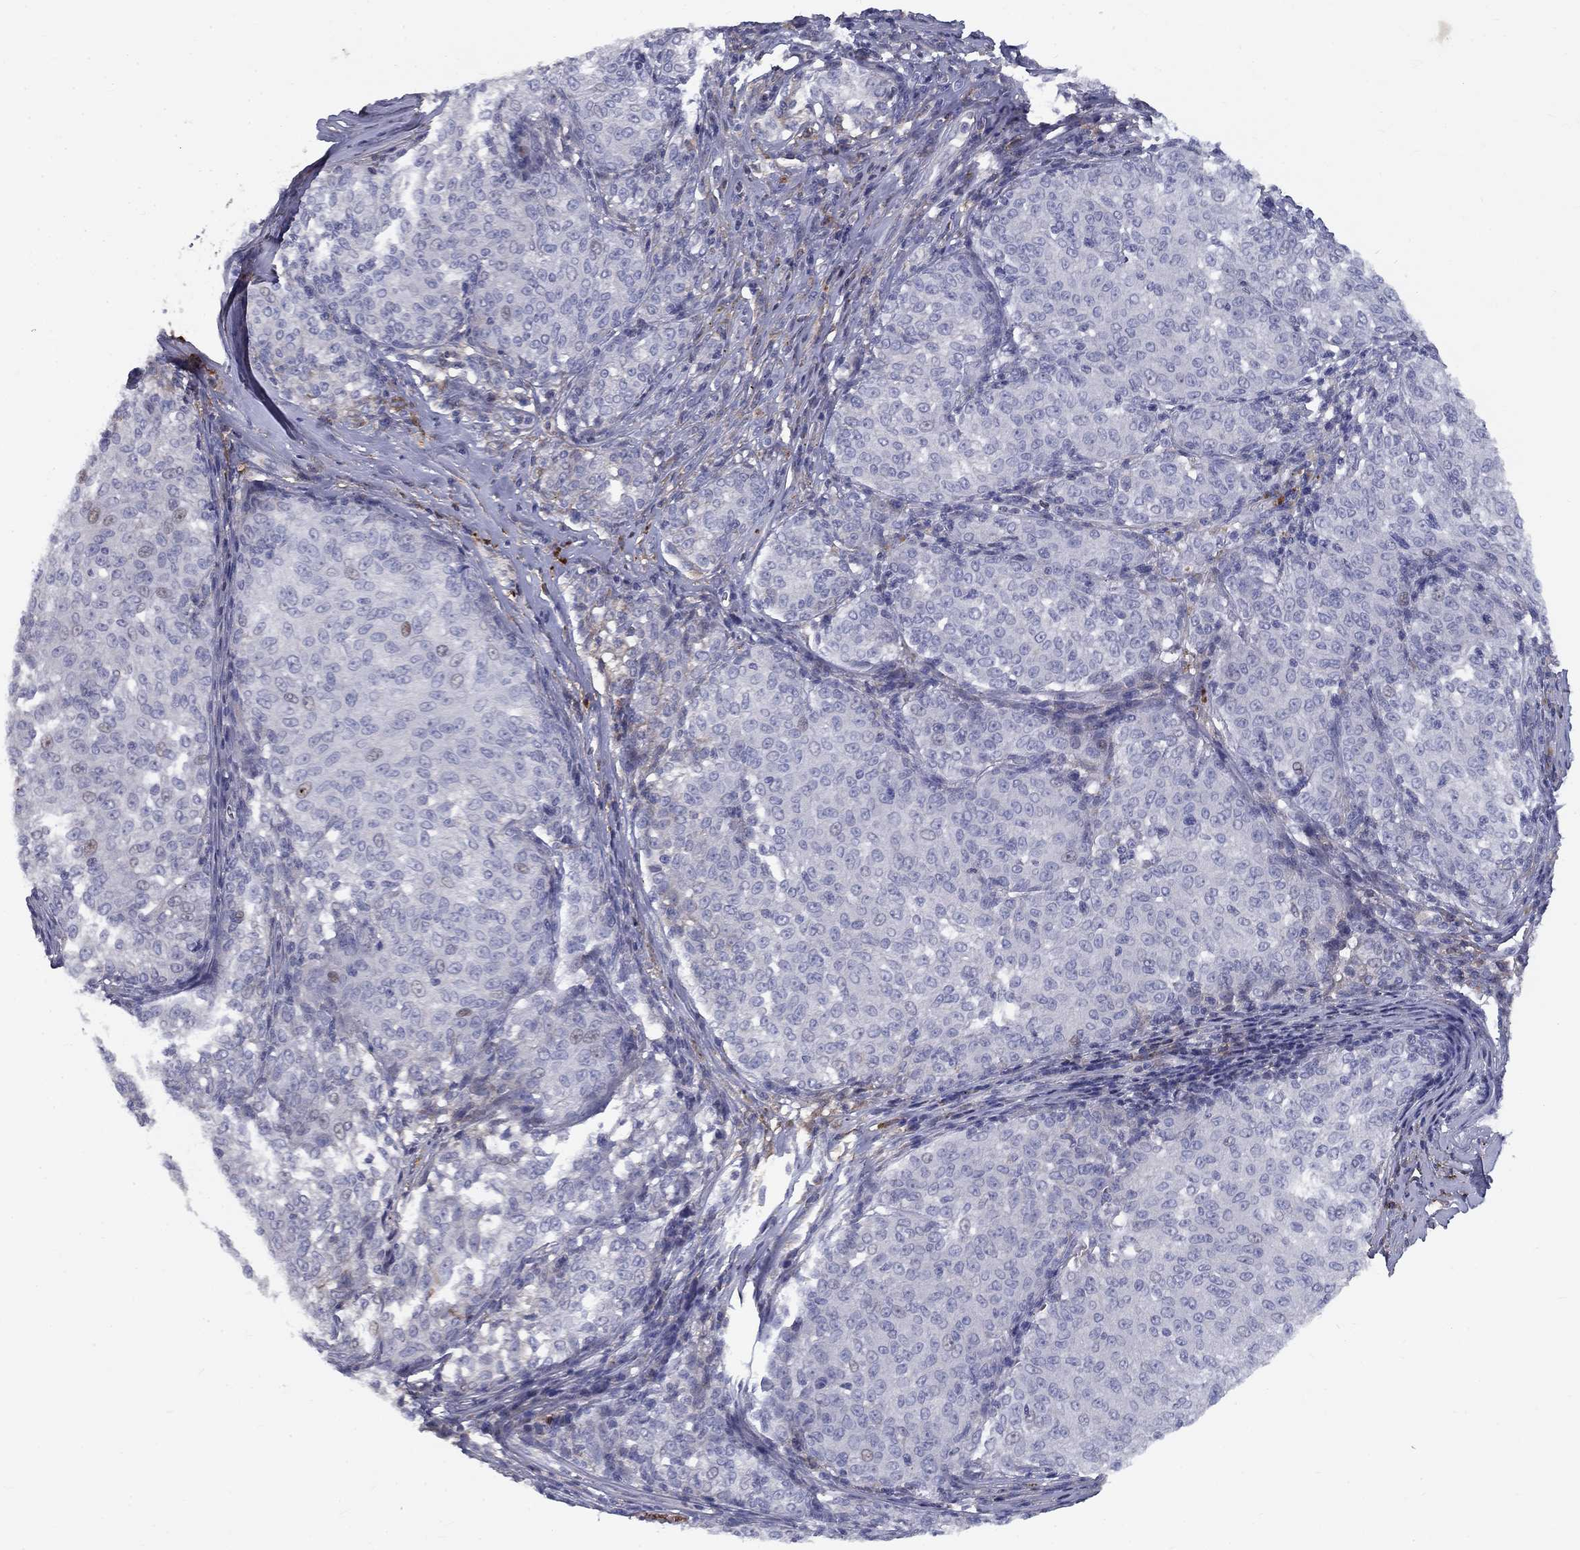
{"staining": {"intensity": "weak", "quantity": "<25%", "location": "nuclear"}, "tissue": "melanoma", "cell_type": "Tumor cells", "image_type": "cancer", "snomed": [{"axis": "morphology", "description": "Malignant melanoma, NOS"}, {"axis": "topography", "description": "Skin"}], "caption": "Immunohistochemical staining of melanoma displays no significant expression in tumor cells.", "gene": "EPDR1", "patient": {"sex": "female", "age": 72}}